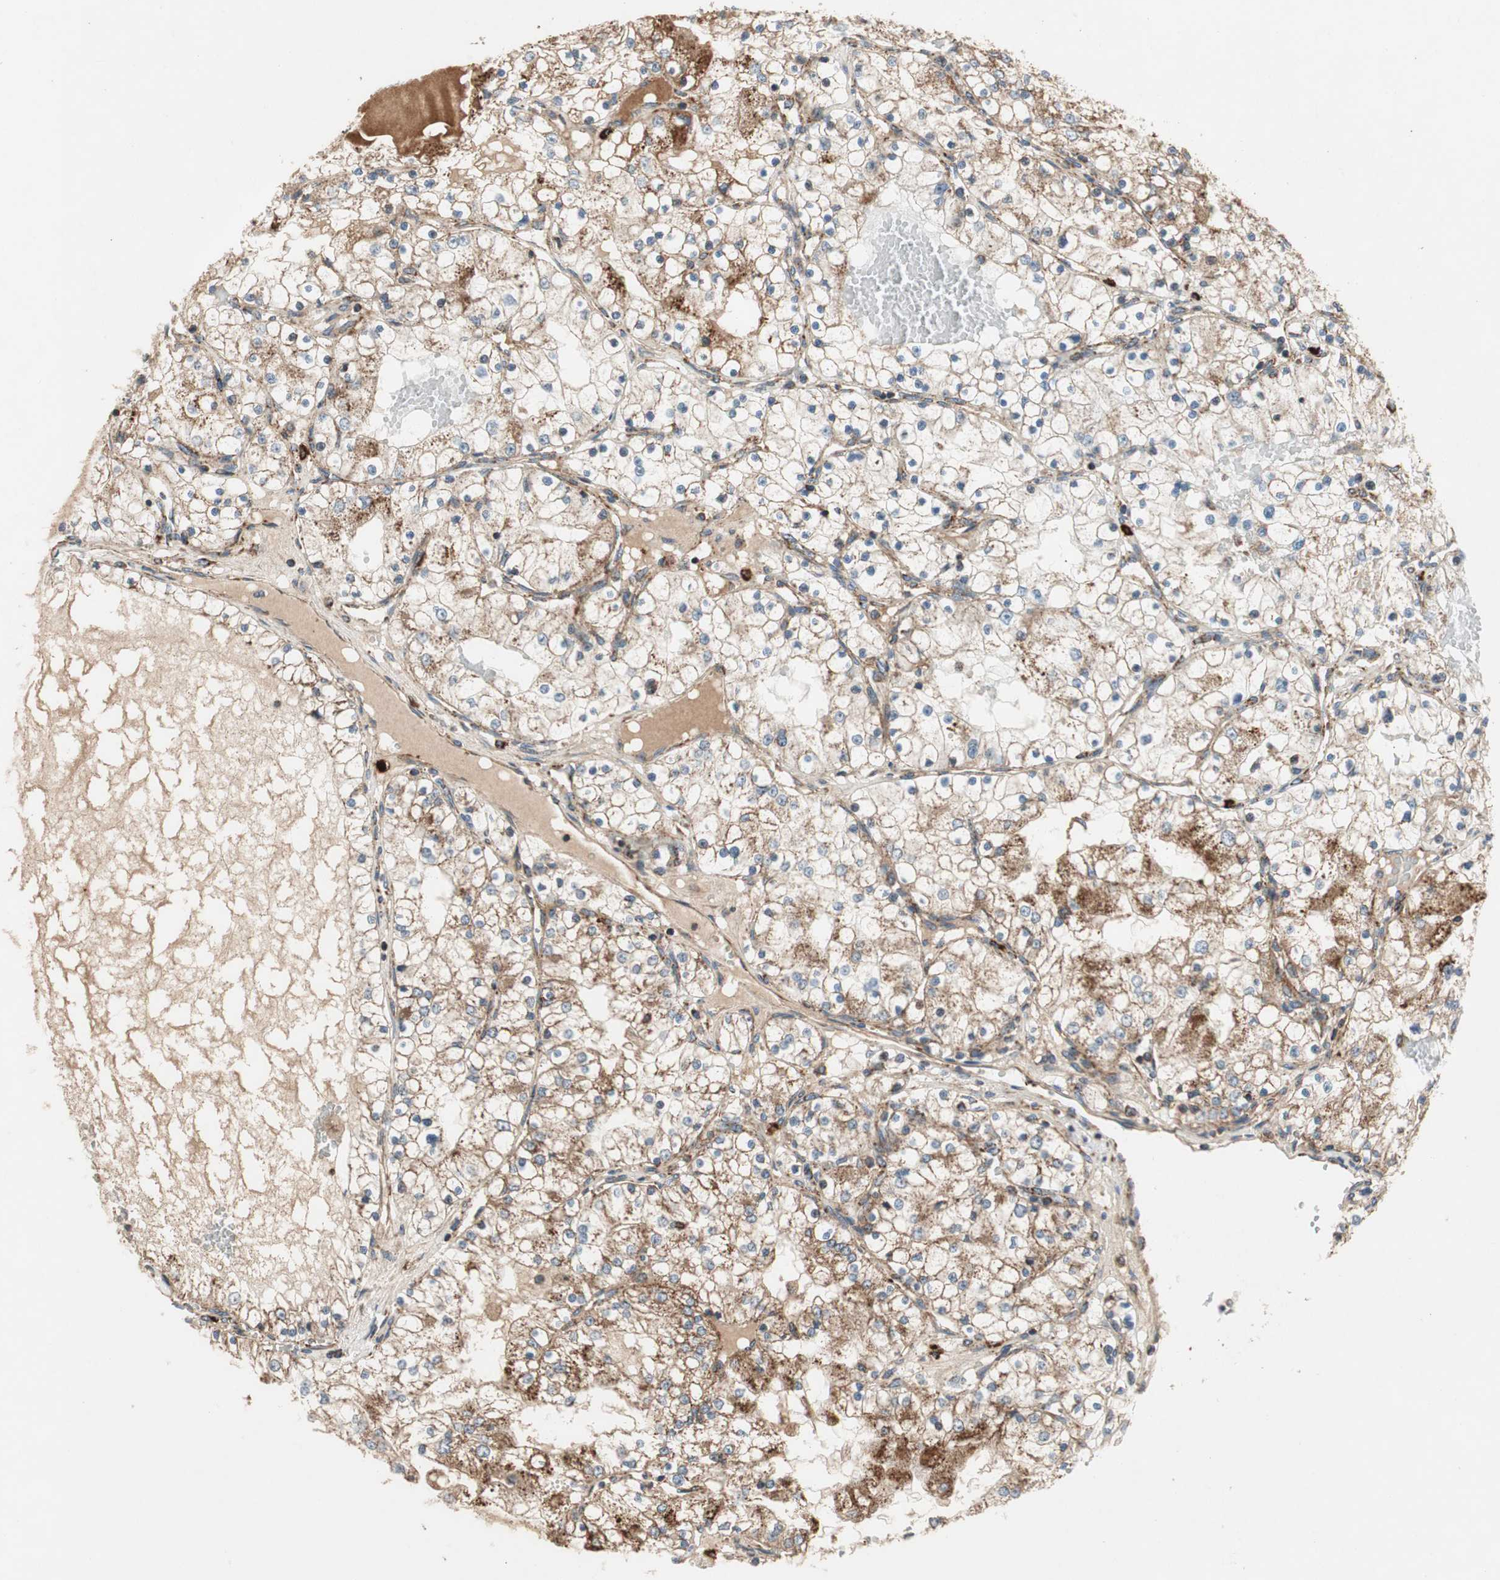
{"staining": {"intensity": "moderate", "quantity": "25%-75%", "location": "cytoplasmic/membranous"}, "tissue": "renal cancer", "cell_type": "Tumor cells", "image_type": "cancer", "snomed": [{"axis": "morphology", "description": "Adenocarcinoma, NOS"}, {"axis": "topography", "description": "Kidney"}], "caption": "The immunohistochemical stain highlights moderate cytoplasmic/membranous positivity in tumor cells of adenocarcinoma (renal) tissue. The staining was performed using DAB (3,3'-diaminobenzidine) to visualize the protein expression in brown, while the nuclei were stained in blue with hematoxylin (Magnification: 20x).", "gene": "AKAP1", "patient": {"sex": "male", "age": 68}}